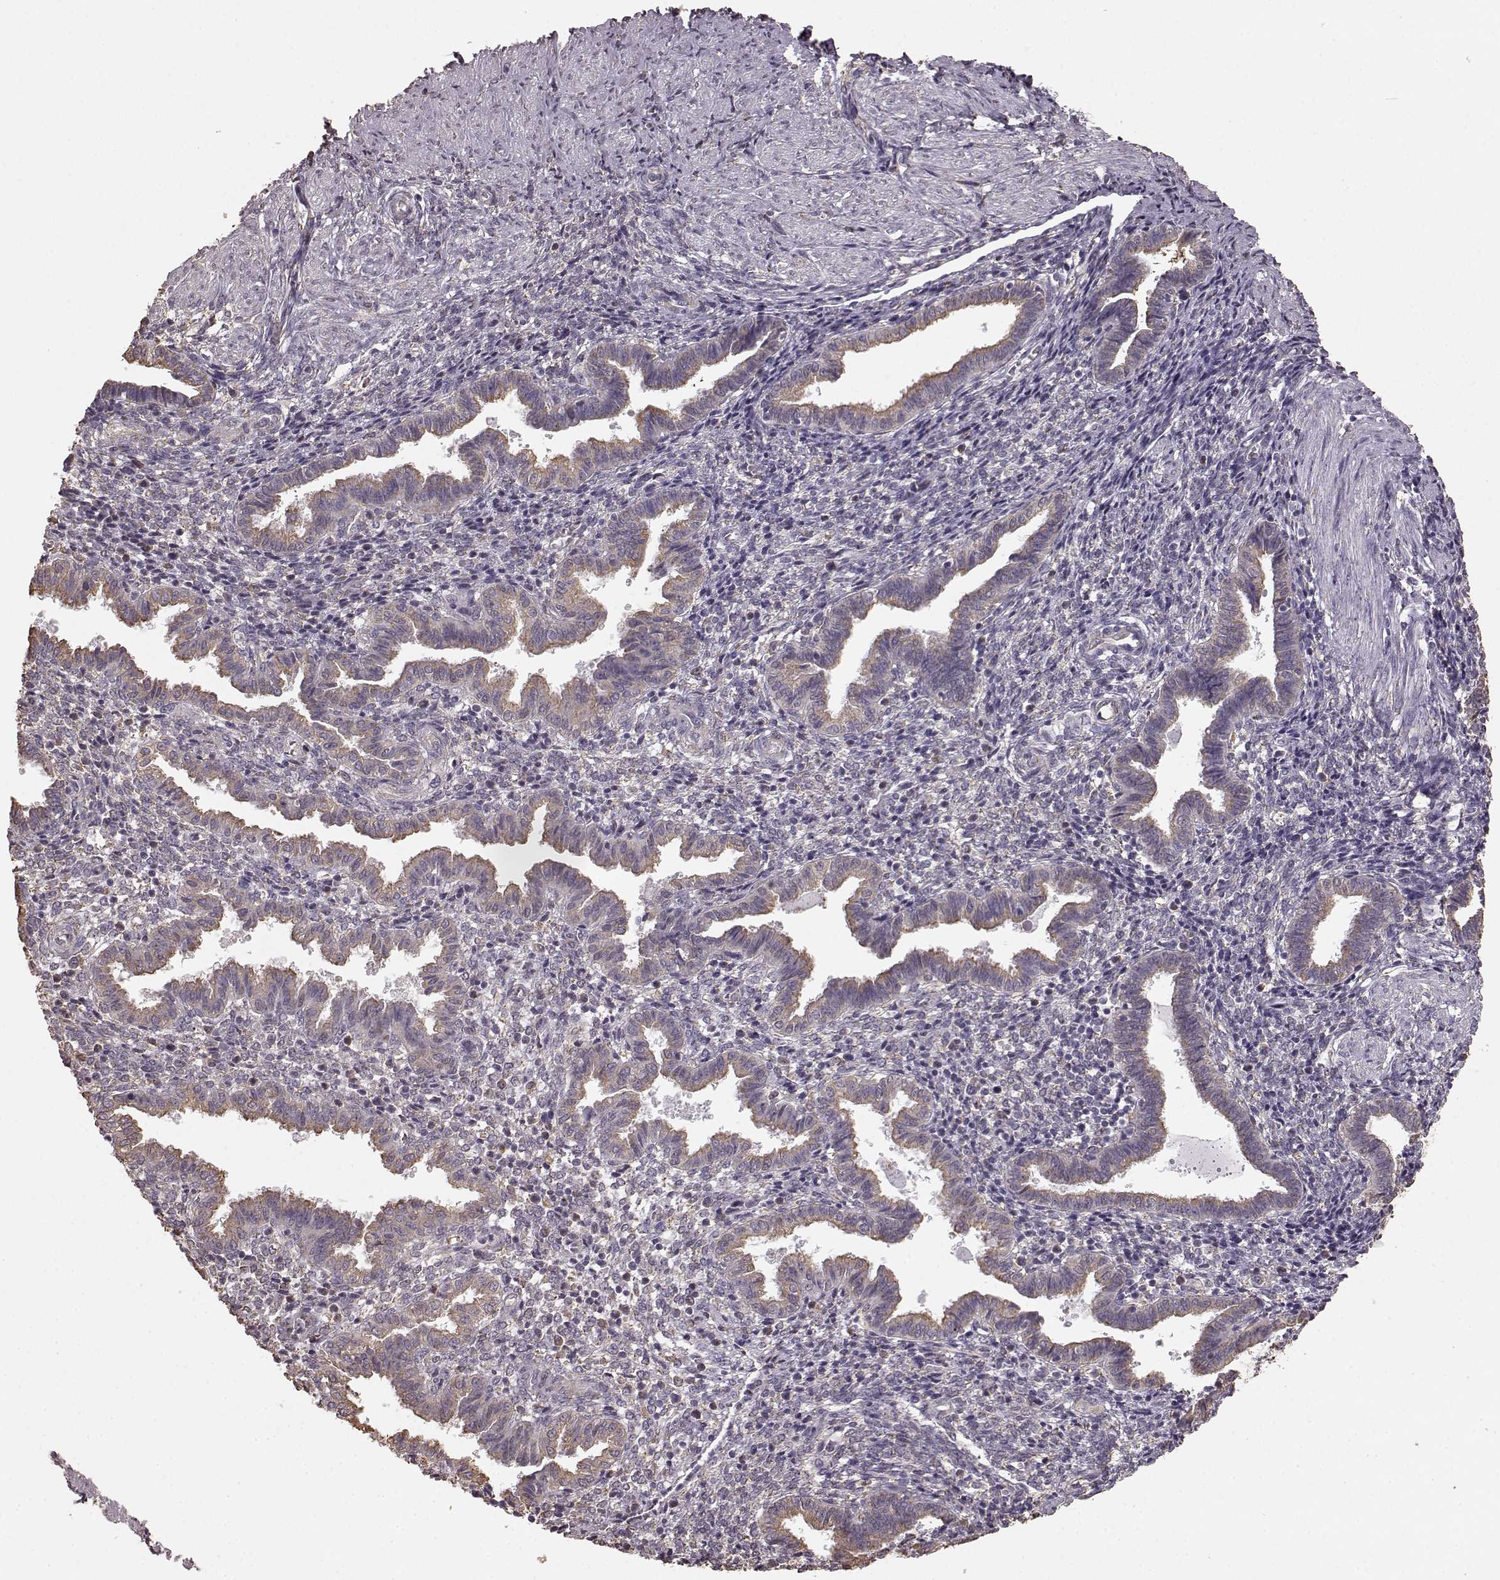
{"staining": {"intensity": "negative", "quantity": "none", "location": "none"}, "tissue": "endometrium", "cell_type": "Cells in endometrial stroma", "image_type": "normal", "snomed": [{"axis": "morphology", "description": "Normal tissue, NOS"}, {"axis": "topography", "description": "Endometrium"}], "caption": "Immunohistochemistry (IHC) of normal human endometrium displays no expression in cells in endometrial stroma.", "gene": "GABRG3", "patient": {"sex": "female", "age": 37}}